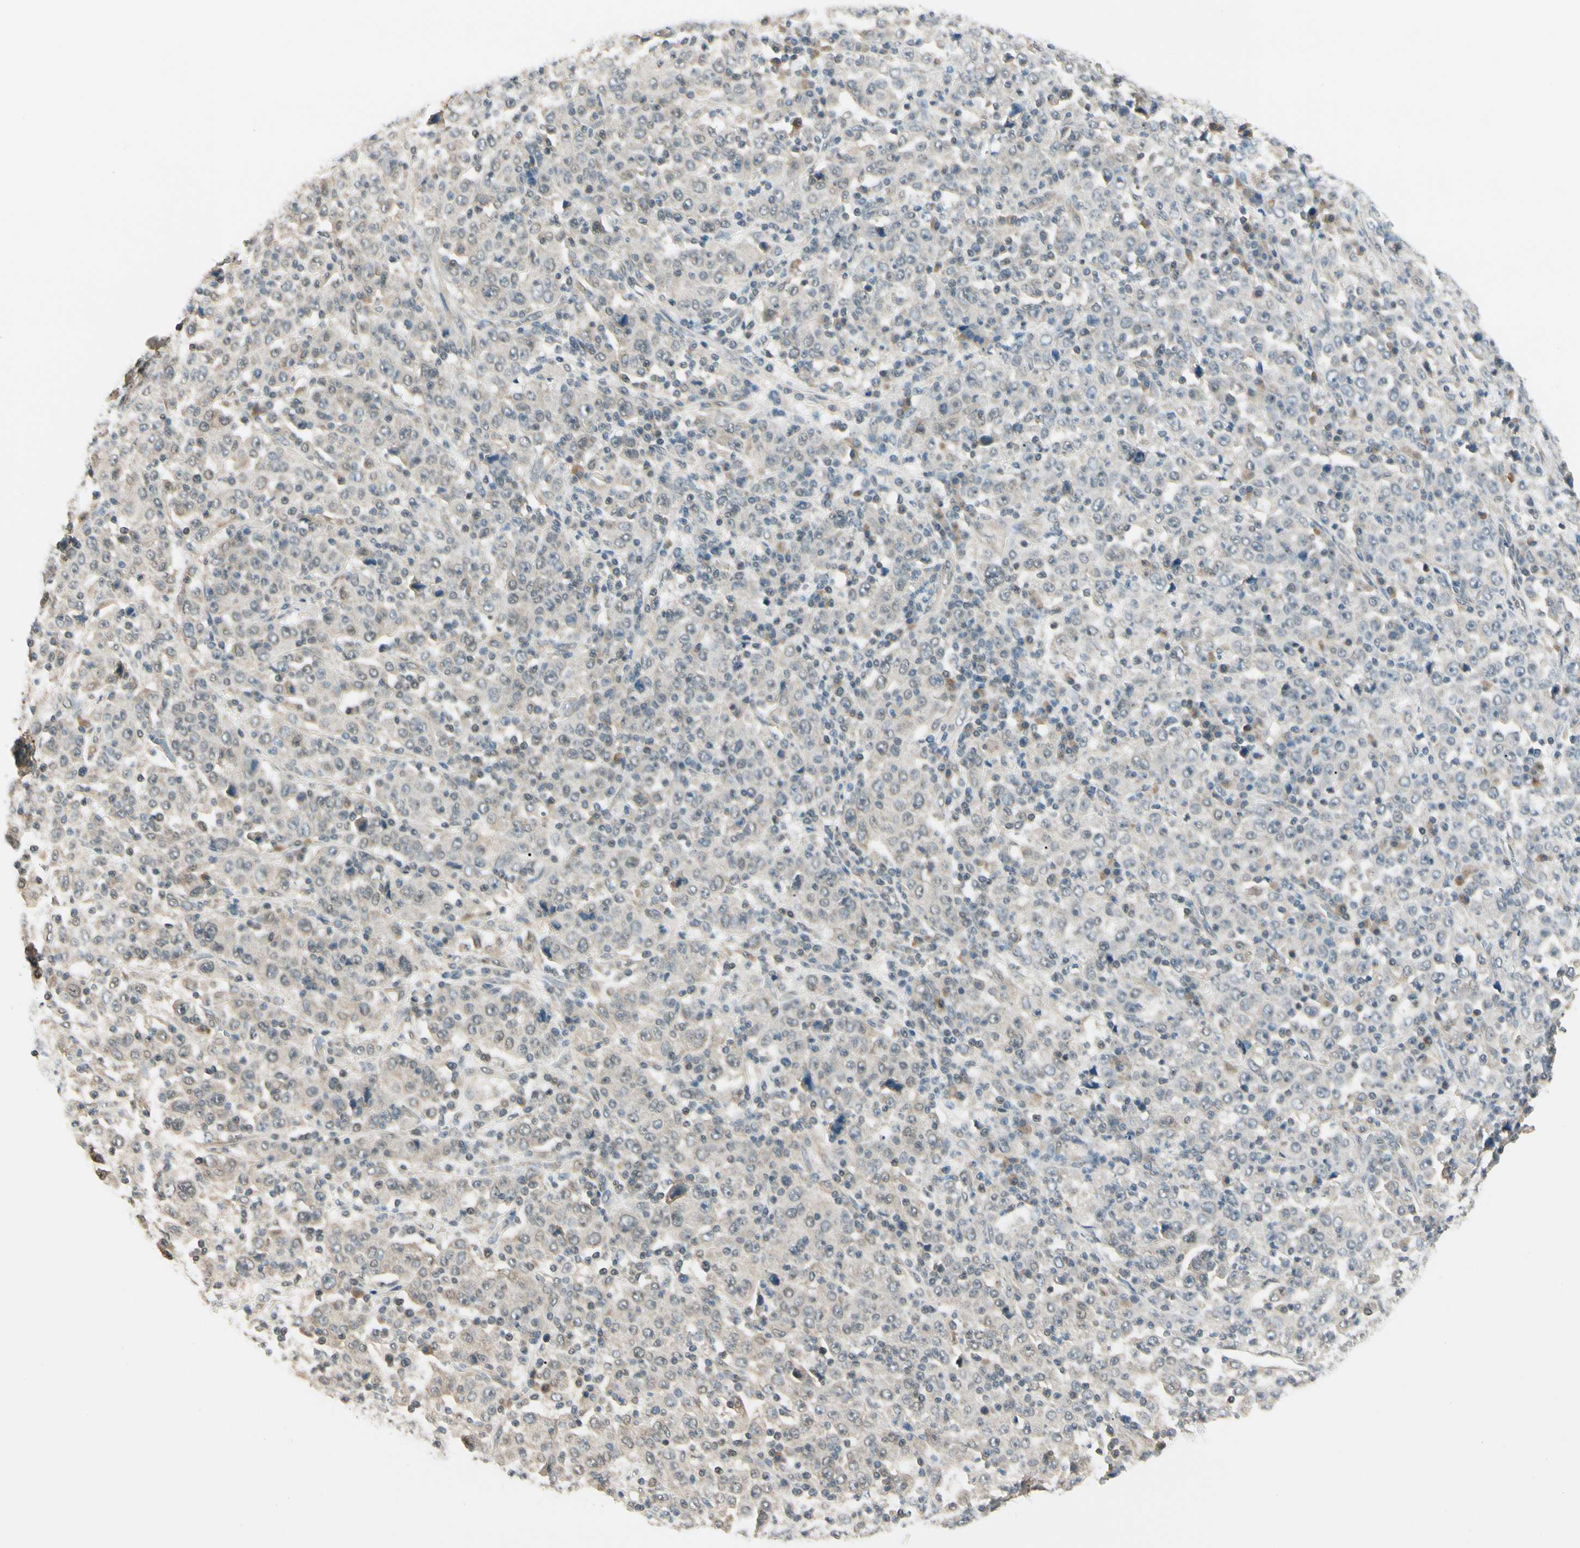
{"staining": {"intensity": "weak", "quantity": "25%-75%", "location": "cytoplasmic/membranous"}, "tissue": "stomach cancer", "cell_type": "Tumor cells", "image_type": "cancer", "snomed": [{"axis": "morphology", "description": "Normal tissue, NOS"}, {"axis": "morphology", "description": "Adenocarcinoma, NOS"}, {"axis": "topography", "description": "Stomach, upper"}, {"axis": "topography", "description": "Stomach"}], "caption": "This histopathology image displays adenocarcinoma (stomach) stained with IHC to label a protein in brown. The cytoplasmic/membranous of tumor cells show weak positivity for the protein. Nuclei are counter-stained blue.", "gene": "ZSCAN12", "patient": {"sex": "male", "age": 59}}